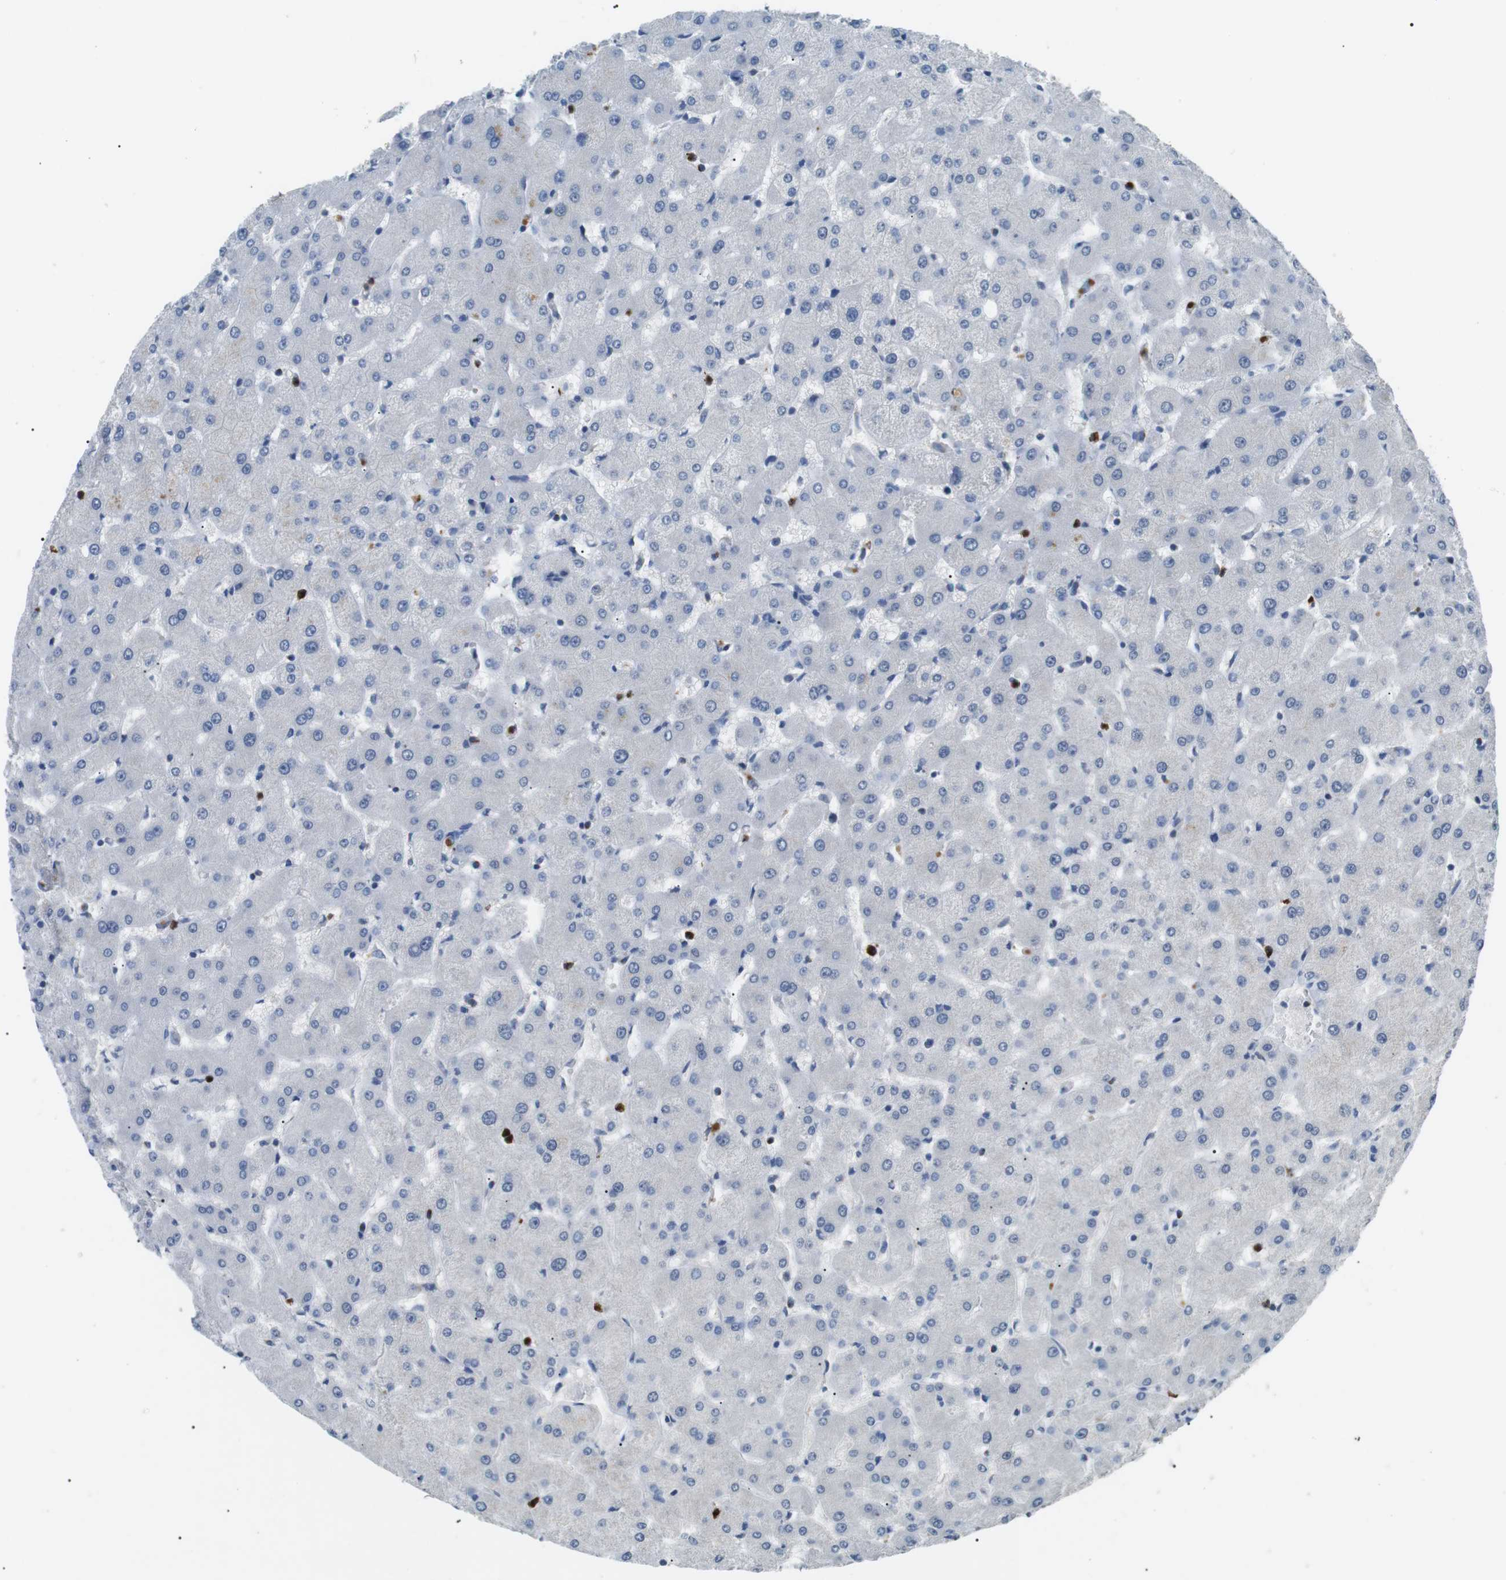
{"staining": {"intensity": "negative", "quantity": "none", "location": "none"}, "tissue": "liver", "cell_type": "Cholangiocytes", "image_type": "normal", "snomed": [{"axis": "morphology", "description": "Normal tissue, NOS"}, {"axis": "topography", "description": "Liver"}], "caption": "Immunohistochemical staining of normal liver reveals no significant expression in cholangiocytes.", "gene": "GZMM", "patient": {"sex": "female", "age": 63}}